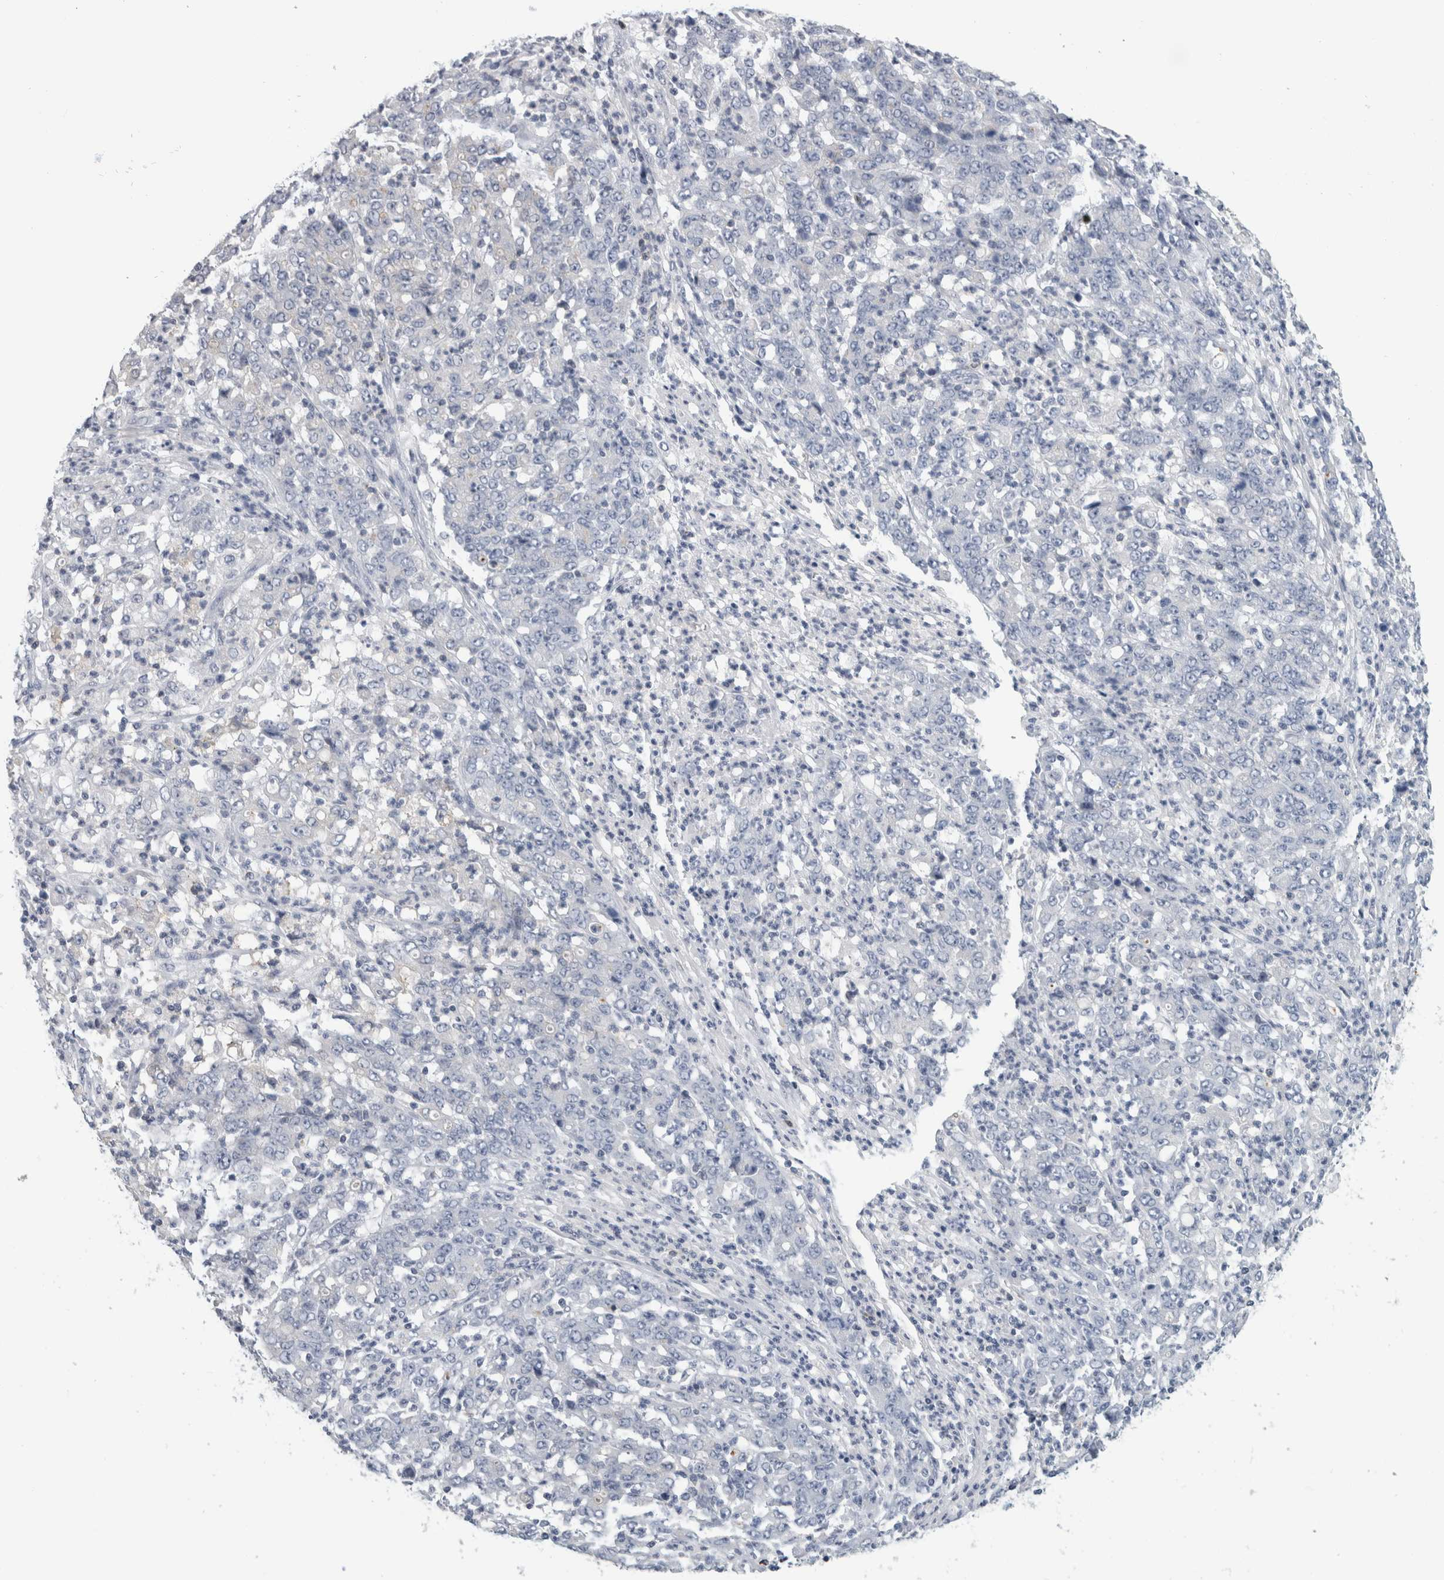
{"staining": {"intensity": "negative", "quantity": "none", "location": "none"}, "tissue": "stomach cancer", "cell_type": "Tumor cells", "image_type": "cancer", "snomed": [{"axis": "morphology", "description": "Adenocarcinoma, NOS"}, {"axis": "topography", "description": "Stomach, lower"}], "caption": "DAB immunohistochemical staining of stomach adenocarcinoma demonstrates no significant positivity in tumor cells. (DAB immunohistochemistry (IHC), high magnification).", "gene": "ANKFY1", "patient": {"sex": "female", "age": 71}}